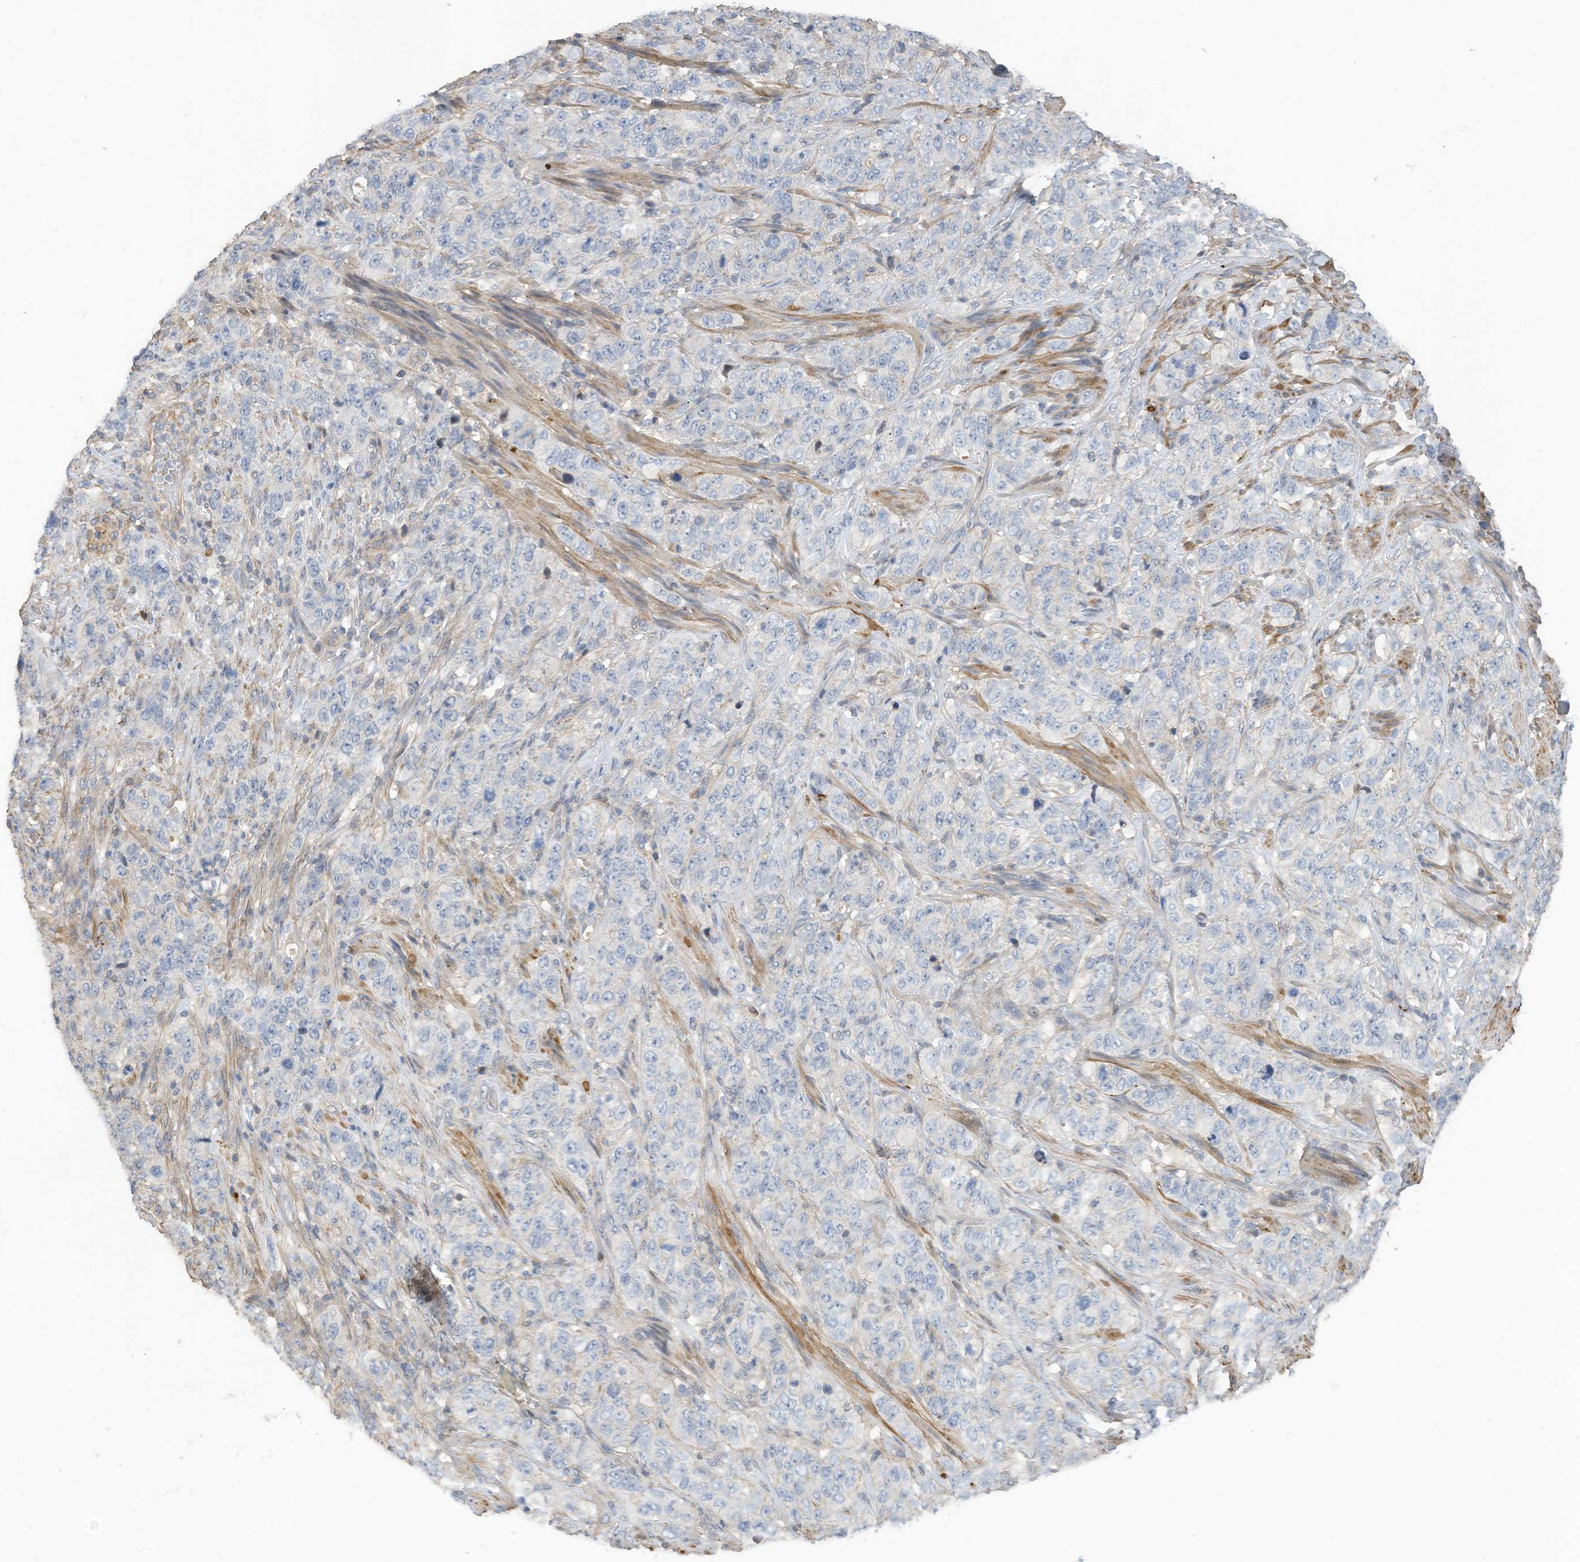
{"staining": {"intensity": "negative", "quantity": "none", "location": "none"}, "tissue": "stomach cancer", "cell_type": "Tumor cells", "image_type": "cancer", "snomed": [{"axis": "morphology", "description": "Adenocarcinoma, NOS"}, {"axis": "topography", "description": "Stomach"}], "caption": "Stomach cancer (adenocarcinoma) stained for a protein using immunohistochemistry (IHC) exhibits no staining tumor cells.", "gene": "SLFN14", "patient": {"sex": "male", "age": 48}}